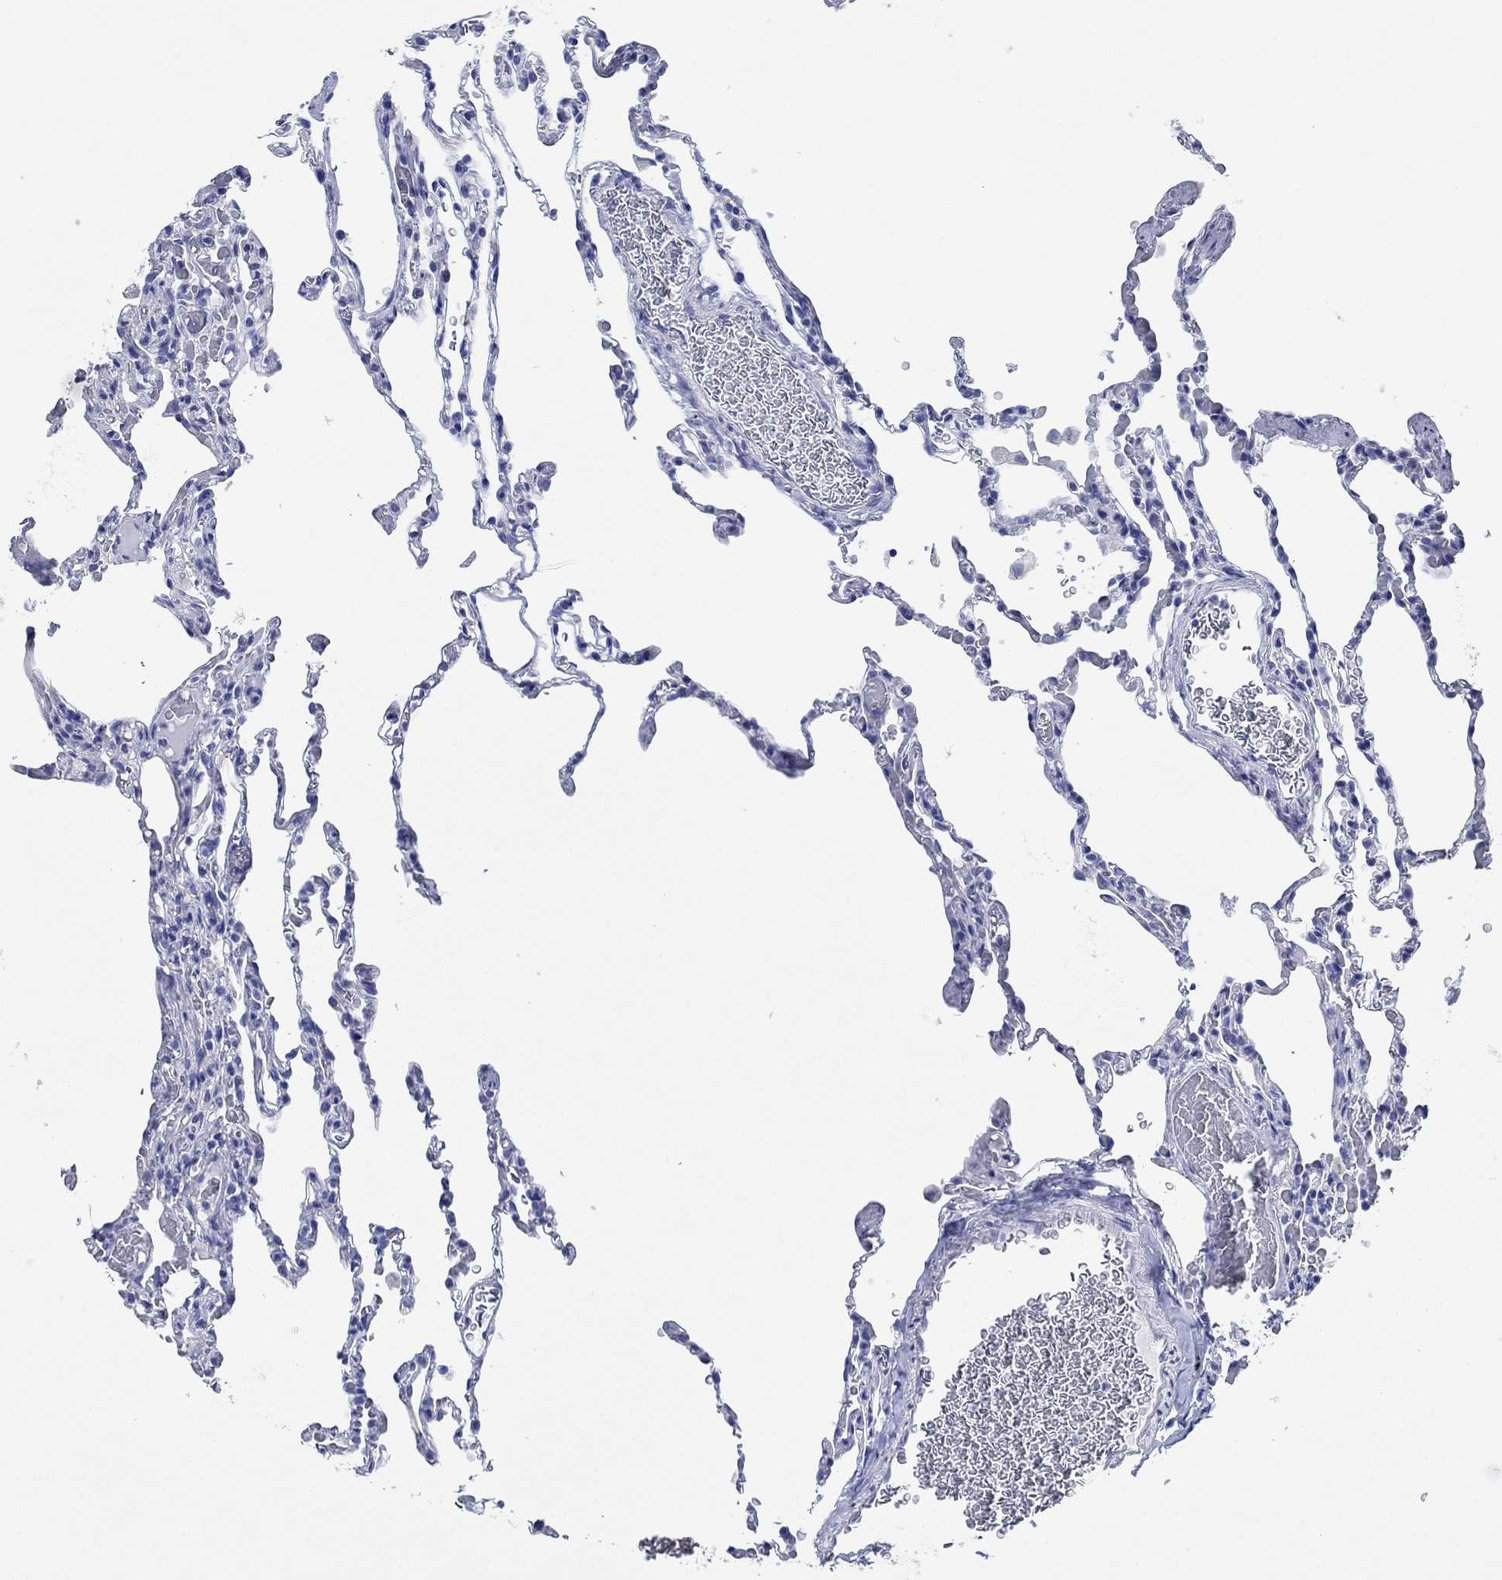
{"staining": {"intensity": "negative", "quantity": "none", "location": "none"}, "tissue": "lung", "cell_type": "Alveolar cells", "image_type": "normal", "snomed": [{"axis": "morphology", "description": "Normal tissue, NOS"}, {"axis": "topography", "description": "Lung"}], "caption": "Immunohistochemistry (IHC) photomicrograph of unremarkable lung stained for a protein (brown), which exhibits no positivity in alveolar cells.", "gene": "HCRT", "patient": {"sex": "female", "age": 43}}